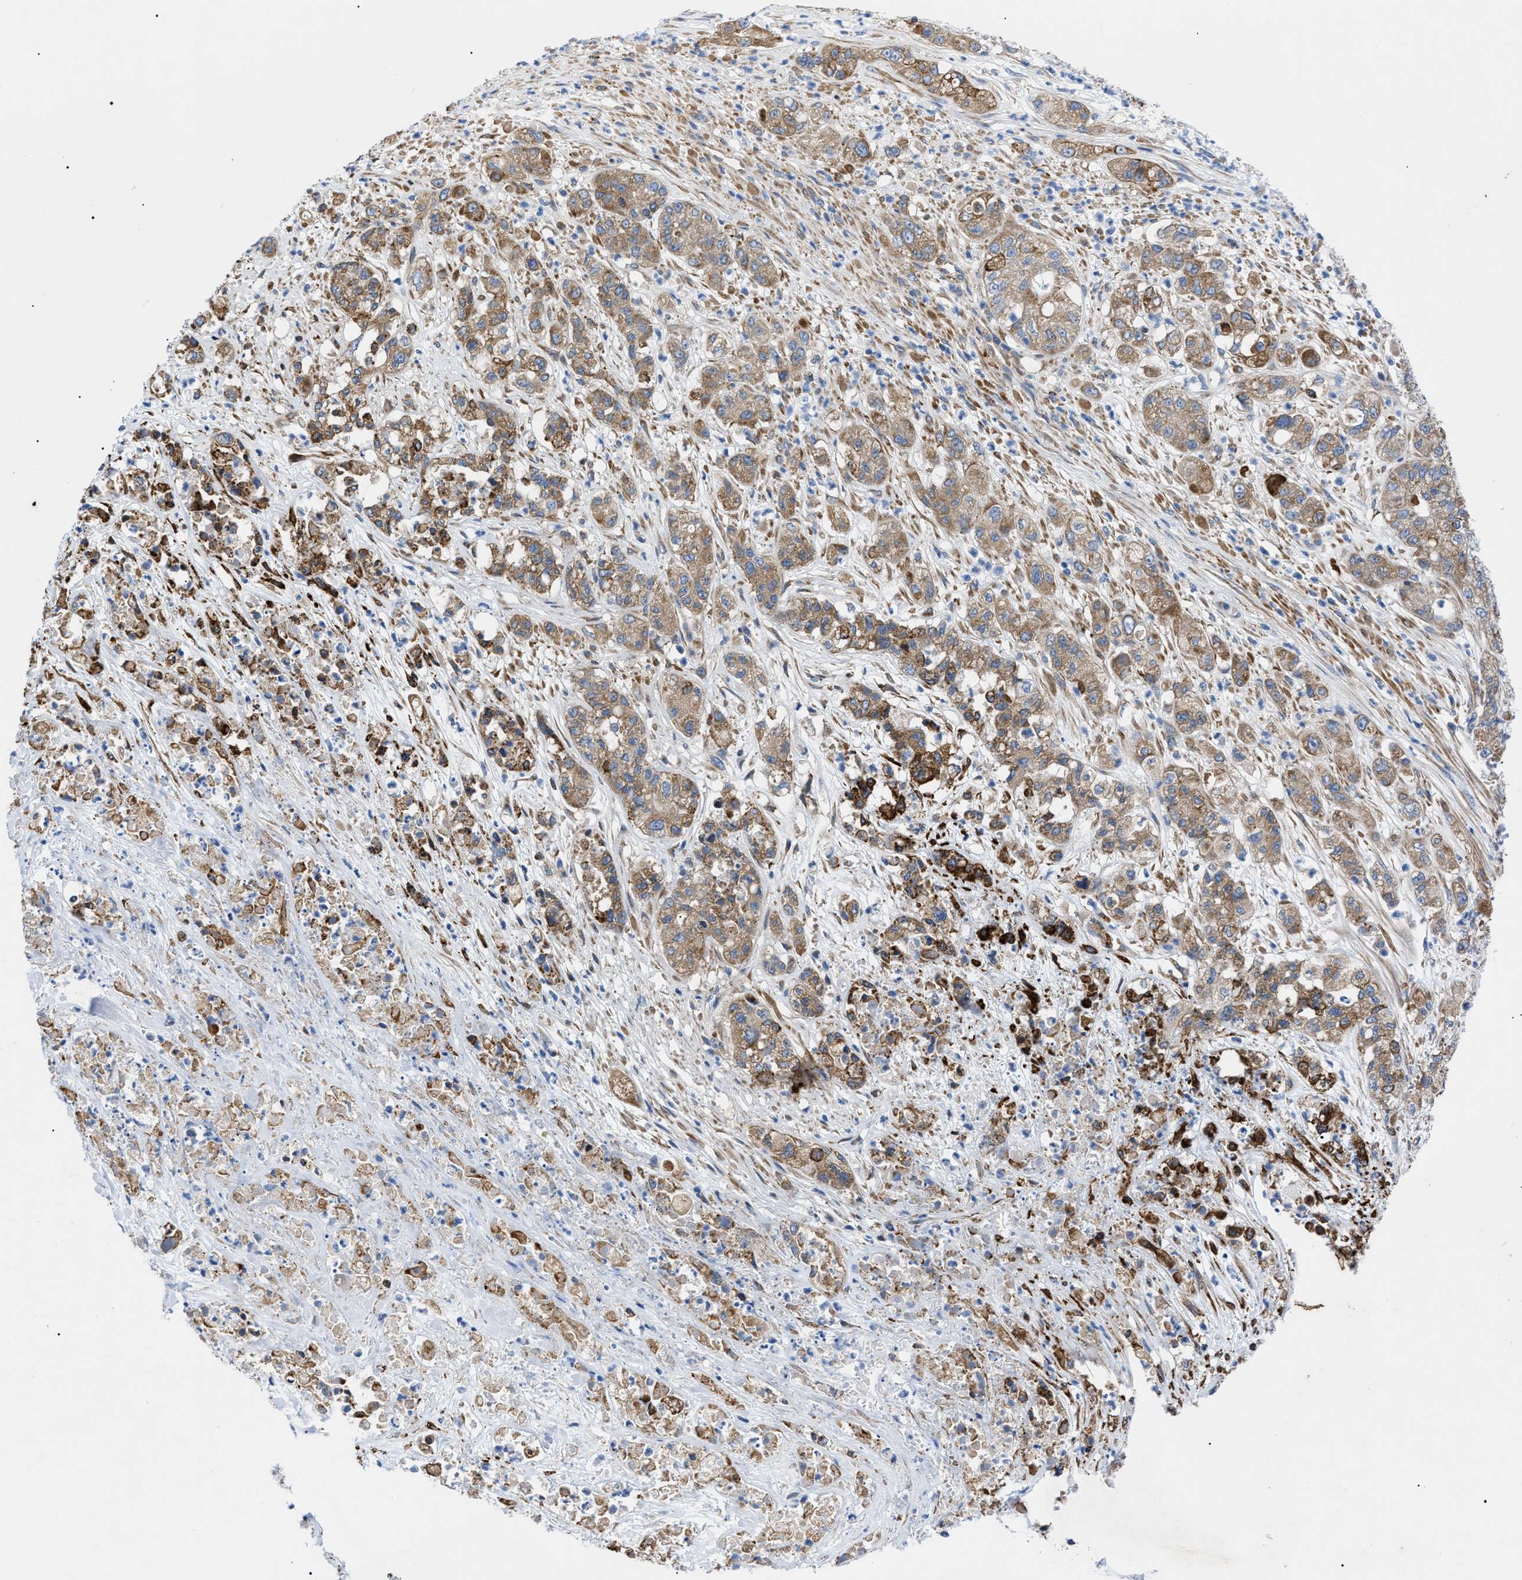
{"staining": {"intensity": "moderate", "quantity": ">75%", "location": "cytoplasmic/membranous"}, "tissue": "pancreatic cancer", "cell_type": "Tumor cells", "image_type": "cancer", "snomed": [{"axis": "morphology", "description": "Adenocarcinoma, NOS"}, {"axis": "topography", "description": "Pancreas"}], "caption": "This photomicrograph reveals adenocarcinoma (pancreatic) stained with immunohistochemistry to label a protein in brown. The cytoplasmic/membranous of tumor cells show moderate positivity for the protein. Nuclei are counter-stained blue.", "gene": "HSPB8", "patient": {"sex": "female", "age": 78}}